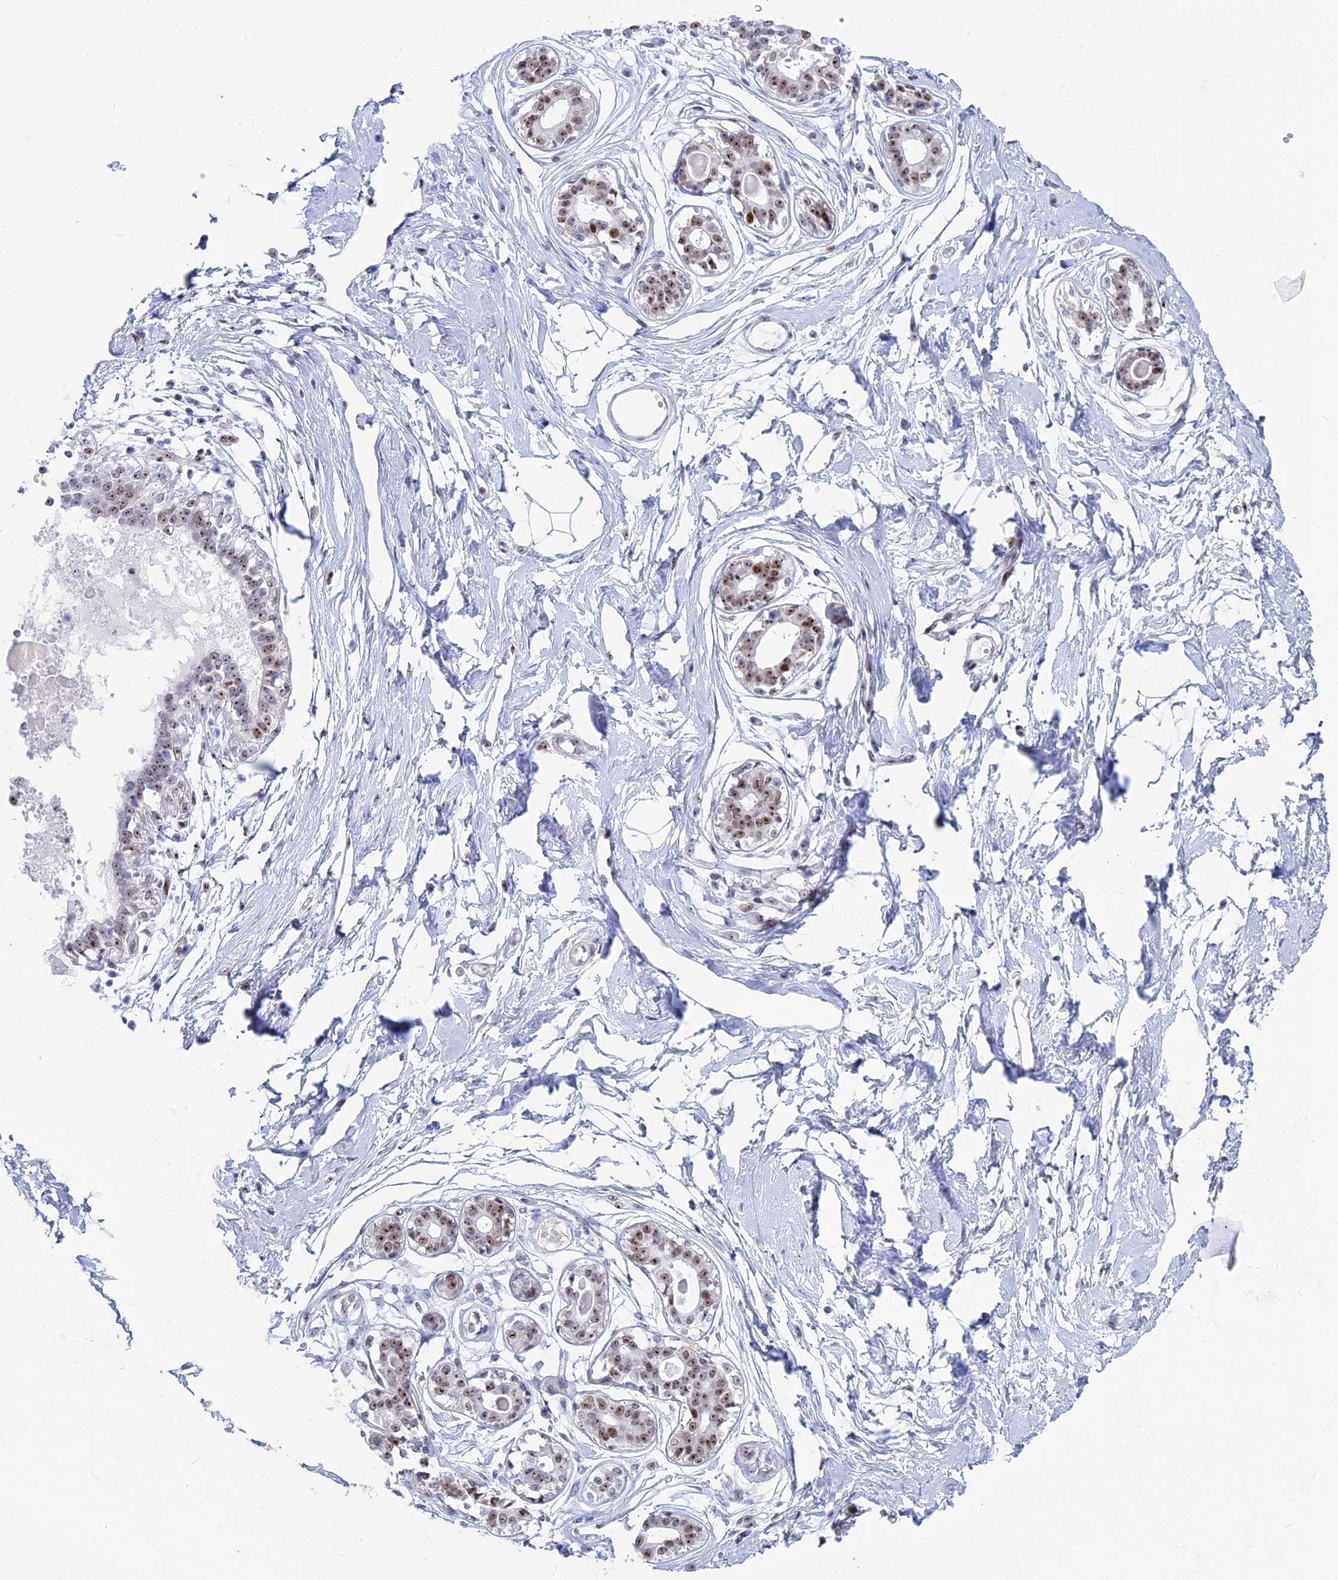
{"staining": {"intensity": "negative", "quantity": "none", "location": "none"}, "tissue": "breast", "cell_type": "Adipocytes", "image_type": "normal", "snomed": [{"axis": "morphology", "description": "Normal tissue, NOS"}, {"axis": "topography", "description": "Breast"}], "caption": "There is no significant staining in adipocytes of breast. (DAB immunohistochemistry (IHC) visualized using brightfield microscopy, high magnification).", "gene": "CCDC86", "patient": {"sex": "female", "age": 45}}